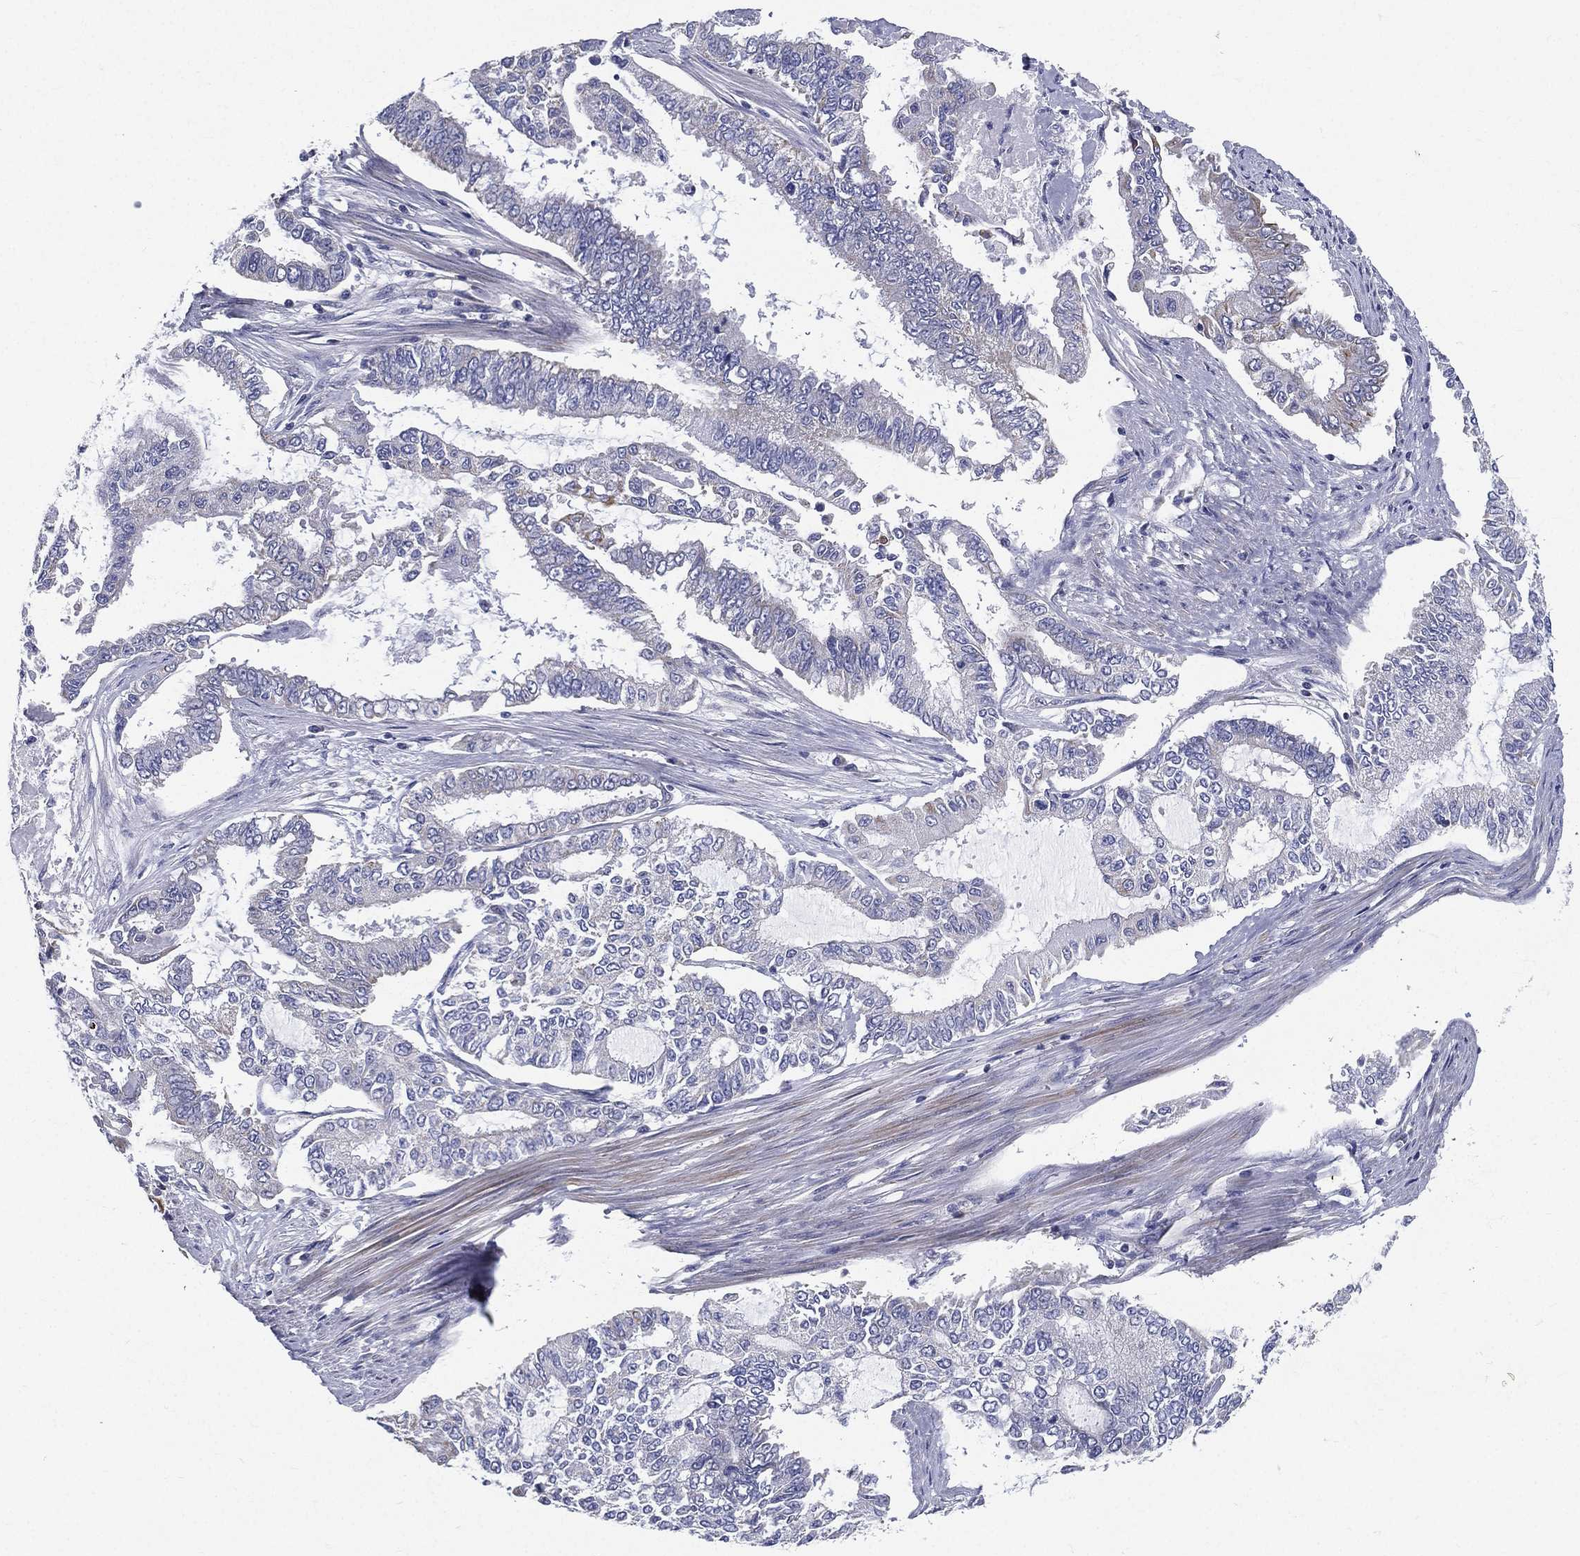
{"staining": {"intensity": "weak", "quantity": "<25%", "location": "cytoplasmic/membranous"}, "tissue": "endometrial cancer", "cell_type": "Tumor cells", "image_type": "cancer", "snomed": [{"axis": "morphology", "description": "Adenocarcinoma, NOS"}, {"axis": "topography", "description": "Uterus"}], "caption": "Tumor cells show no significant positivity in endometrial adenocarcinoma.", "gene": "PWWP3A", "patient": {"sex": "female", "age": 59}}